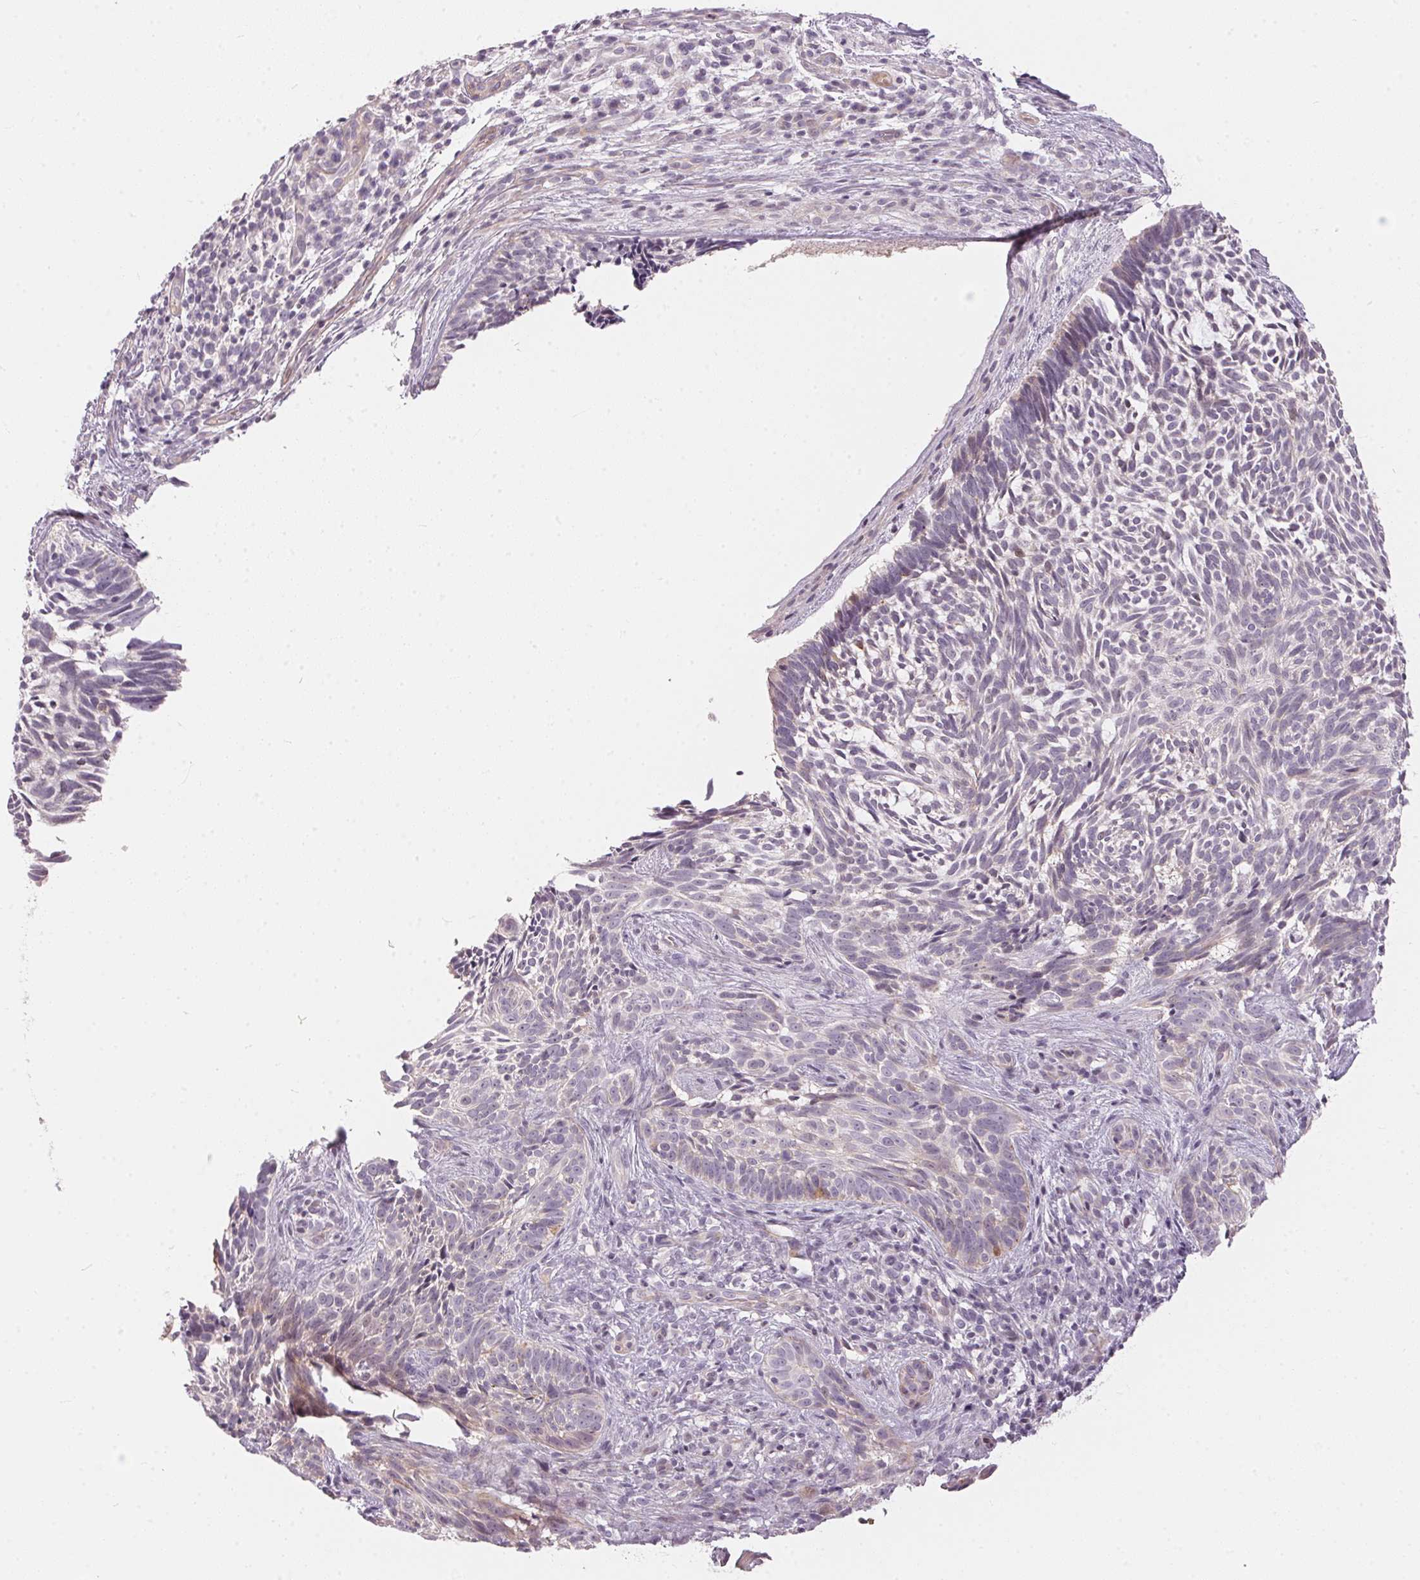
{"staining": {"intensity": "negative", "quantity": "none", "location": "none"}, "tissue": "skin cancer", "cell_type": "Tumor cells", "image_type": "cancer", "snomed": [{"axis": "morphology", "description": "Basal cell carcinoma"}, {"axis": "topography", "description": "Skin"}], "caption": "The photomicrograph reveals no staining of tumor cells in skin cancer (basal cell carcinoma).", "gene": "GDAP1L1", "patient": {"sex": "male", "age": 65}}